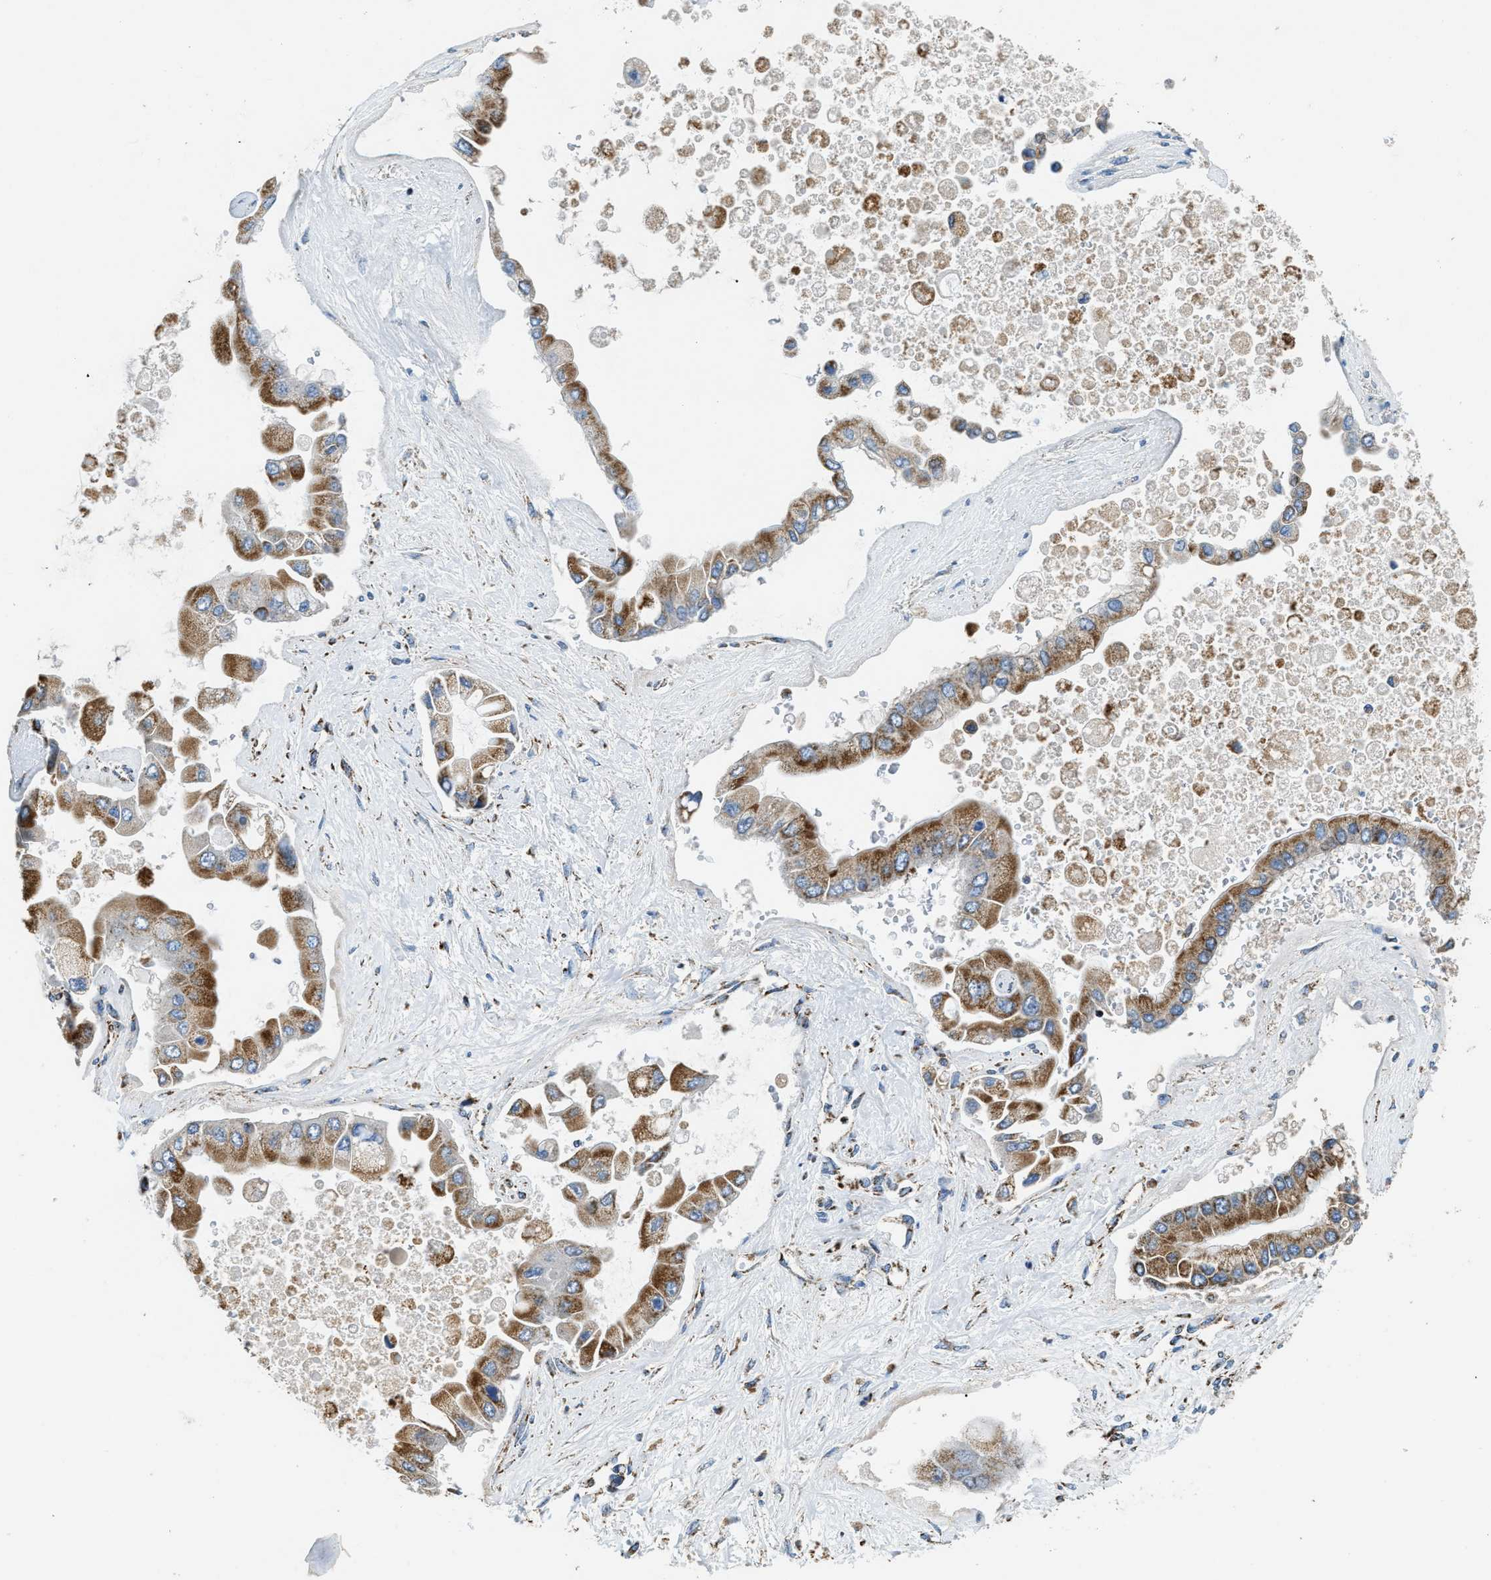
{"staining": {"intensity": "moderate", "quantity": ">75%", "location": "cytoplasmic/membranous"}, "tissue": "liver cancer", "cell_type": "Tumor cells", "image_type": "cancer", "snomed": [{"axis": "morphology", "description": "Cholangiocarcinoma"}, {"axis": "topography", "description": "Liver"}], "caption": "High-power microscopy captured an IHC photomicrograph of liver cholangiocarcinoma, revealing moderate cytoplasmic/membranous positivity in approximately >75% of tumor cells.", "gene": "STK33", "patient": {"sex": "male", "age": 50}}